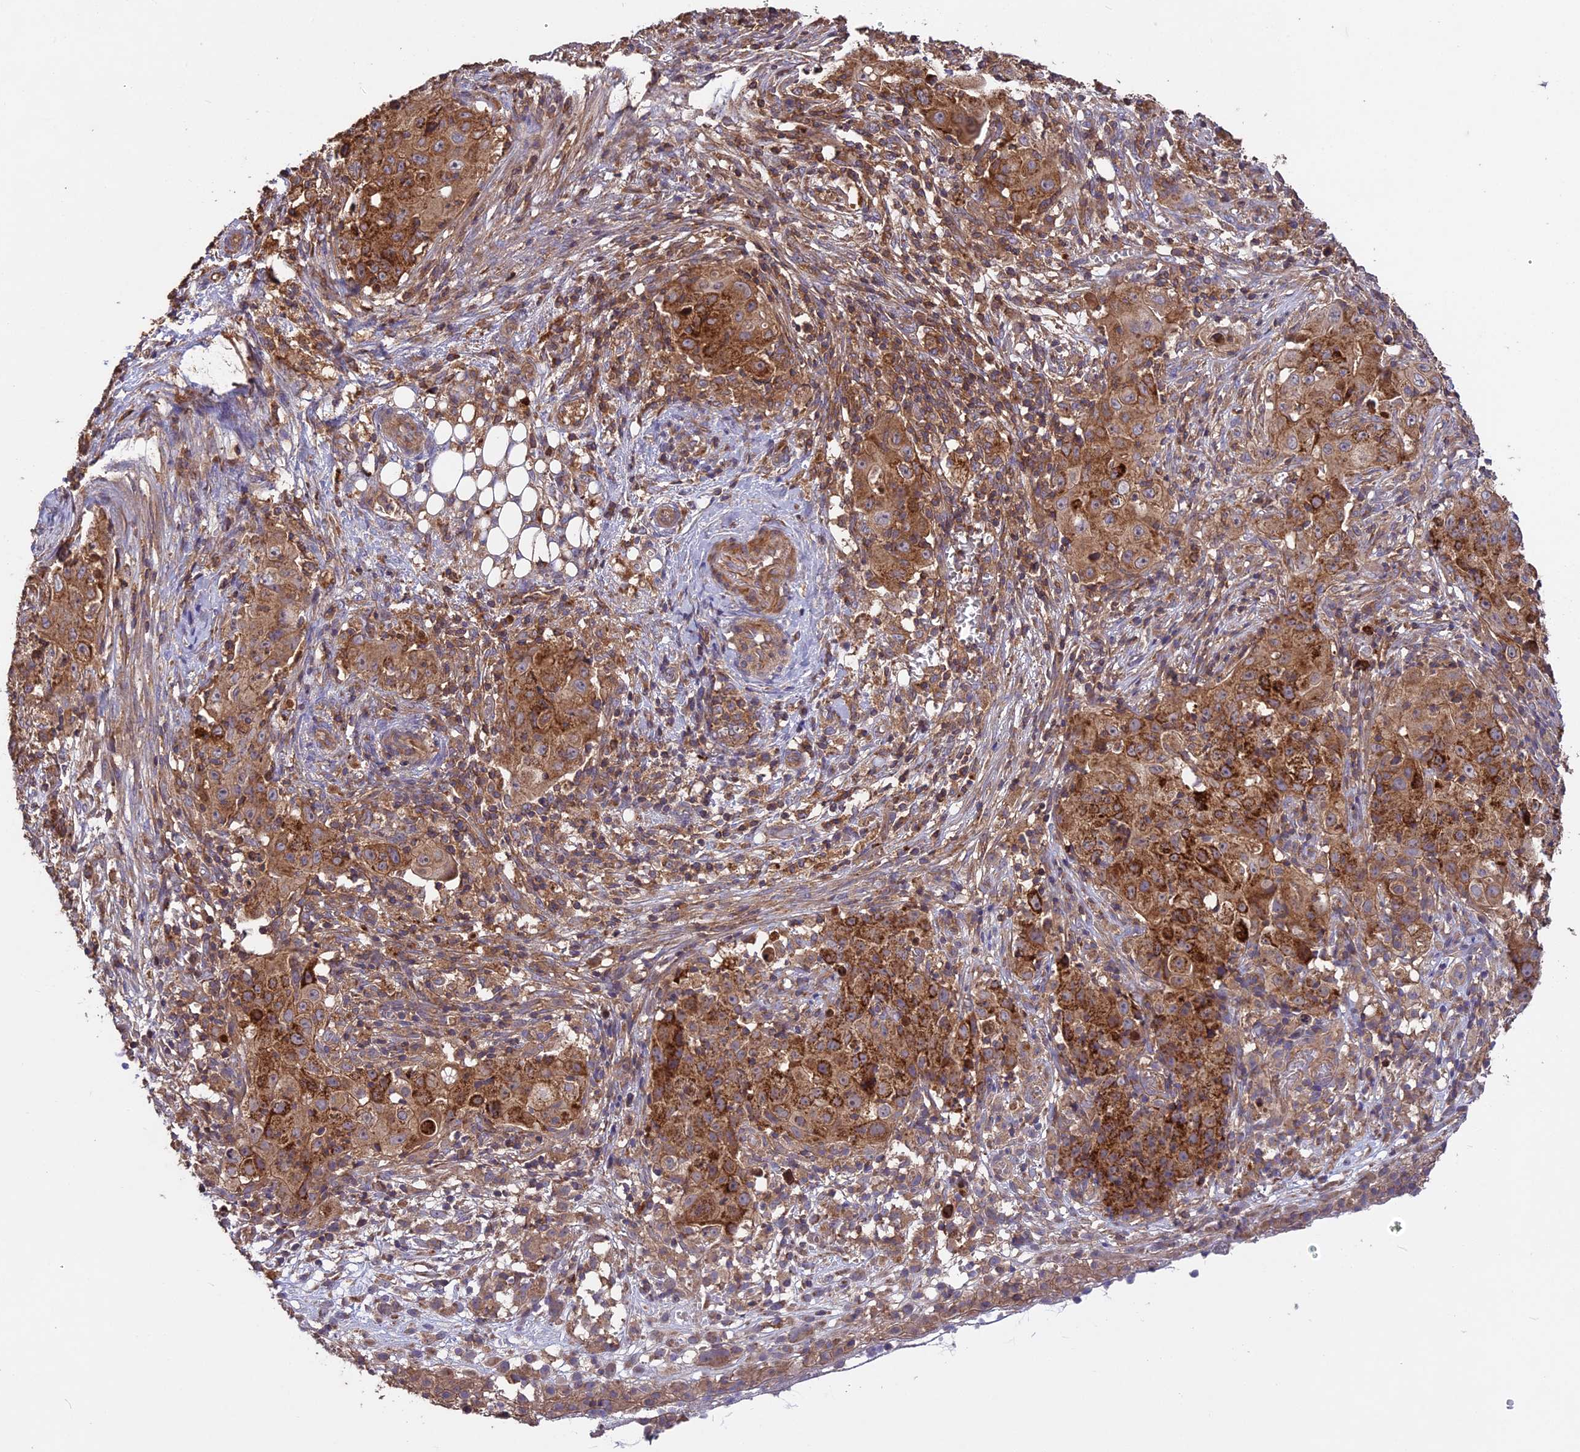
{"staining": {"intensity": "strong", "quantity": ">75%", "location": "cytoplasmic/membranous"}, "tissue": "ovarian cancer", "cell_type": "Tumor cells", "image_type": "cancer", "snomed": [{"axis": "morphology", "description": "Carcinoma, endometroid"}, {"axis": "topography", "description": "Ovary"}], "caption": "Ovarian cancer (endometroid carcinoma) stained for a protein shows strong cytoplasmic/membranous positivity in tumor cells.", "gene": "NUDT8", "patient": {"sex": "female", "age": 42}}